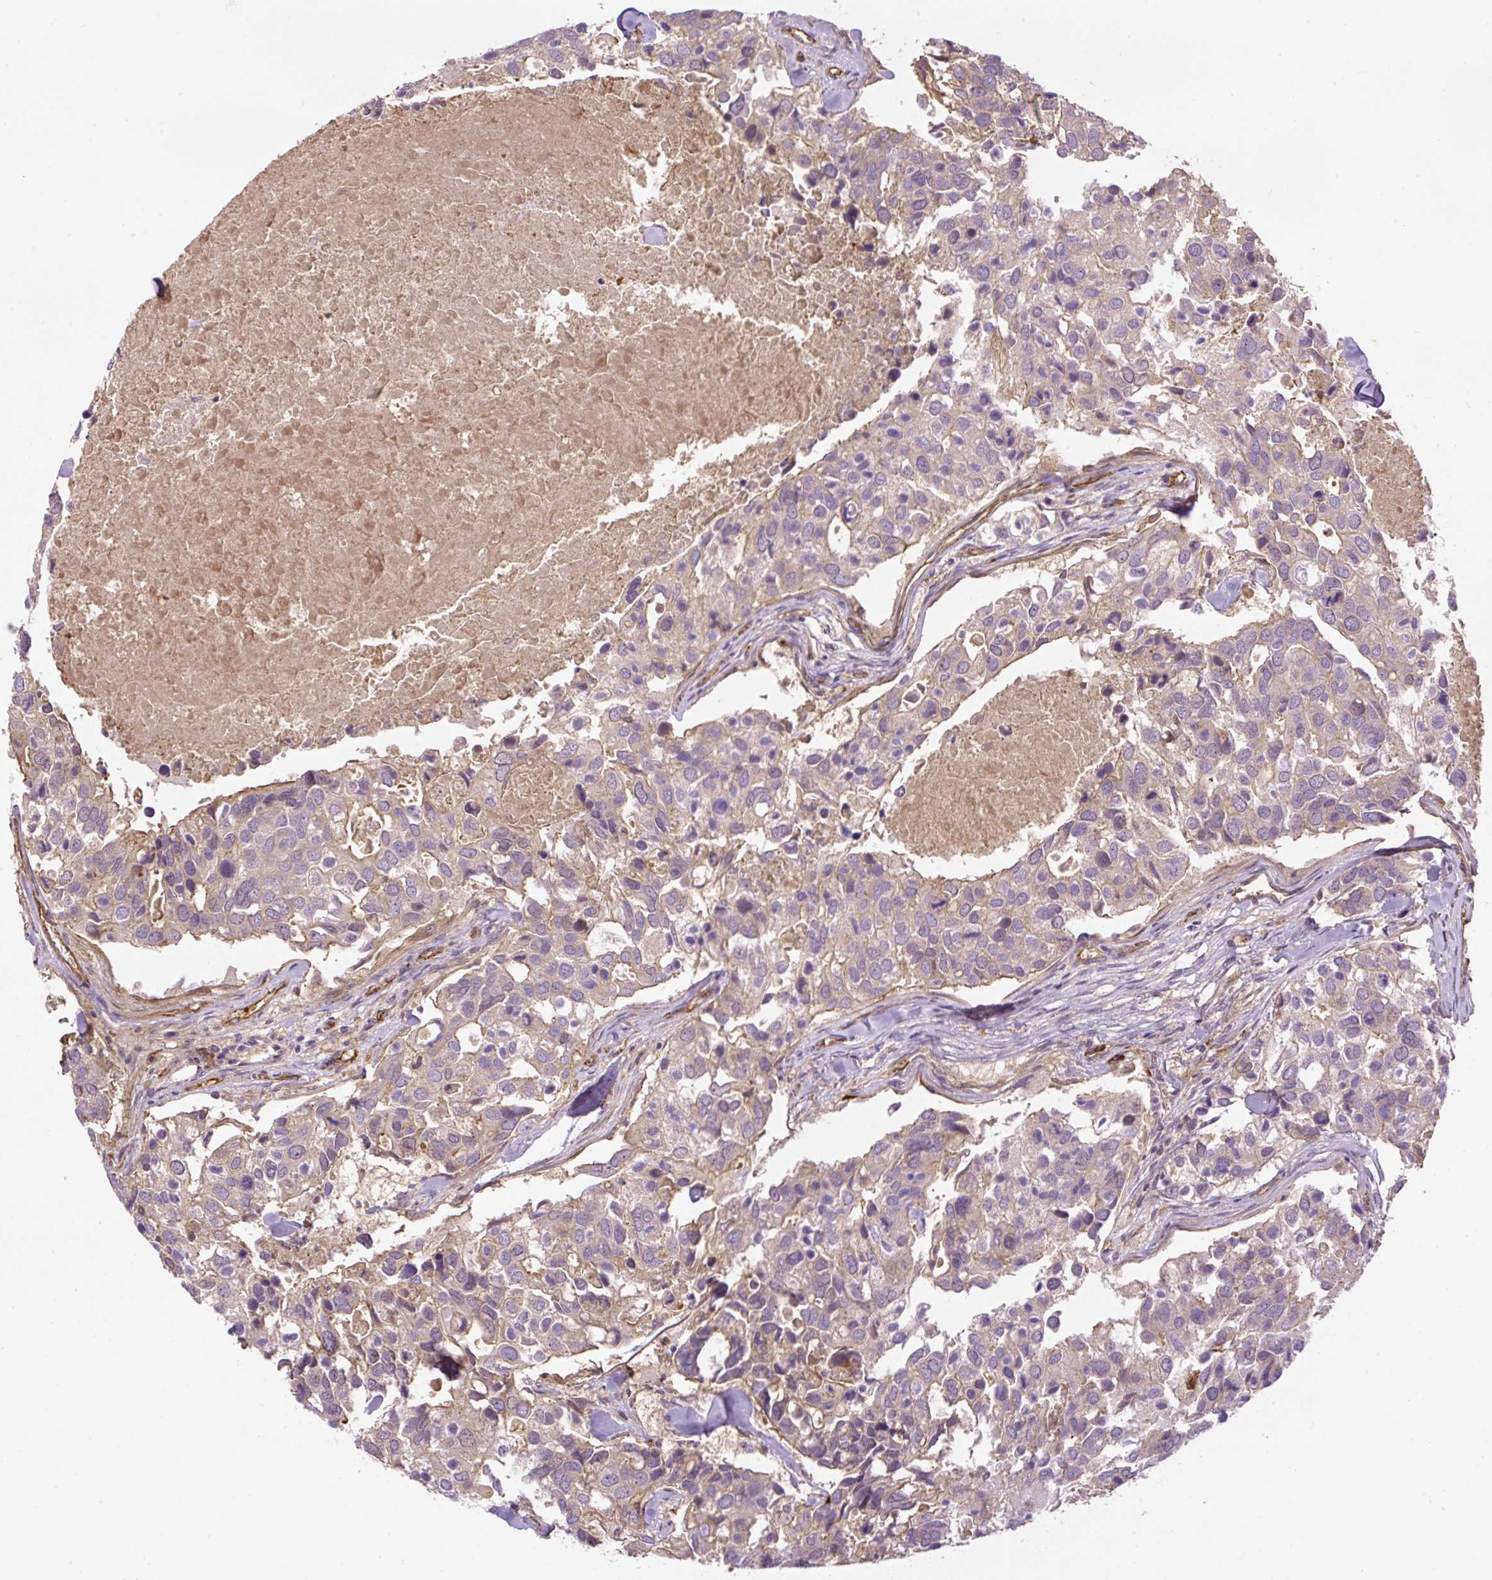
{"staining": {"intensity": "weak", "quantity": "<25%", "location": "cytoplasmic/membranous"}, "tissue": "breast cancer", "cell_type": "Tumor cells", "image_type": "cancer", "snomed": [{"axis": "morphology", "description": "Duct carcinoma"}, {"axis": "topography", "description": "Breast"}], "caption": "Tumor cells are negative for protein expression in human intraductal carcinoma (breast). (DAB (3,3'-diaminobenzidine) immunohistochemistry visualized using brightfield microscopy, high magnification).", "gene": "B3GALT5", "patient": {"sex": "female", "age": 83}}